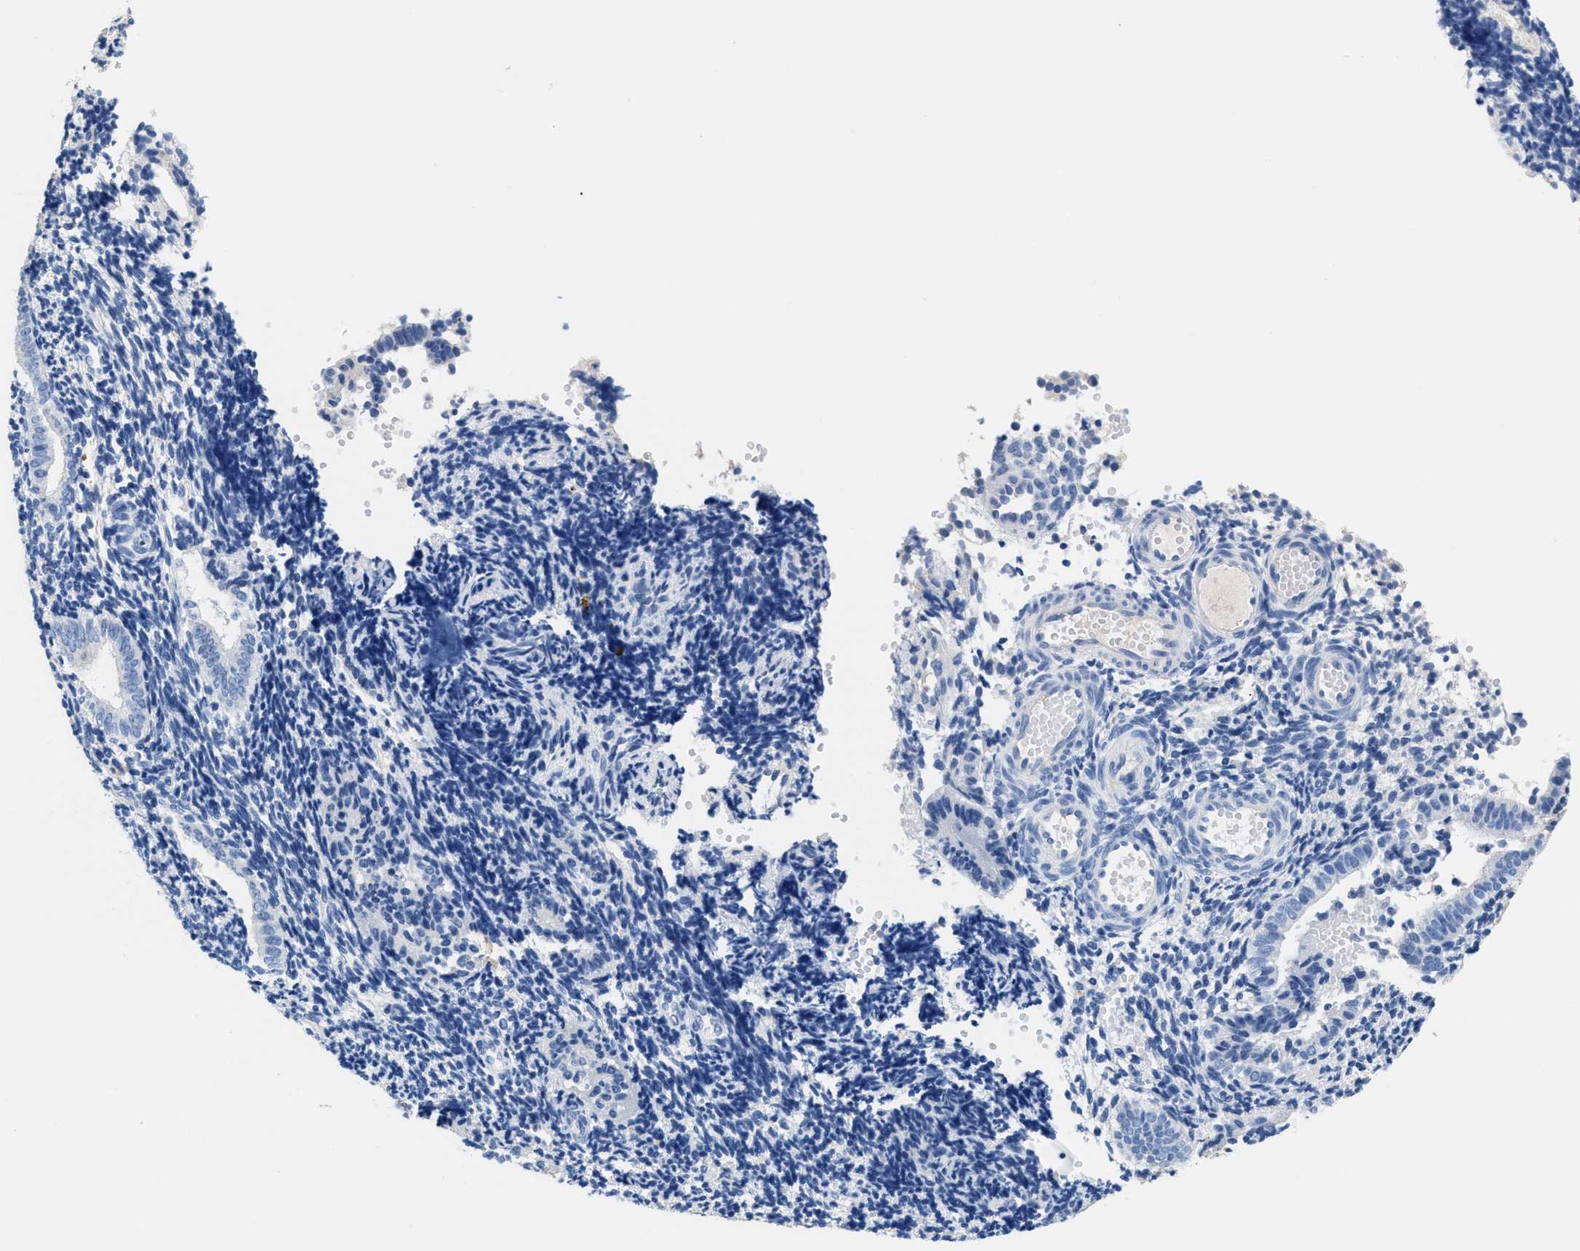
{"staining": {"intensity": "negative", "quantity": "none", "location": "none"}, "tissue": "endometrium", "cell_type": "Cells in endometrial stroma", "image_type": "normal", "snomed": [{"axis": "morphology", "description": "Normal tissue, NOS"}, {"axis": "topography", "description": "Uterus"}, {"axis": "topography", "description": "Endometrium"}], "caption": "Normal endometrium was stained to show a protein in brown. There is no significant staining in cells in endometrial stroma.", "gene": "SLFN13", "patient": {"sex": "female", "age": 33}}